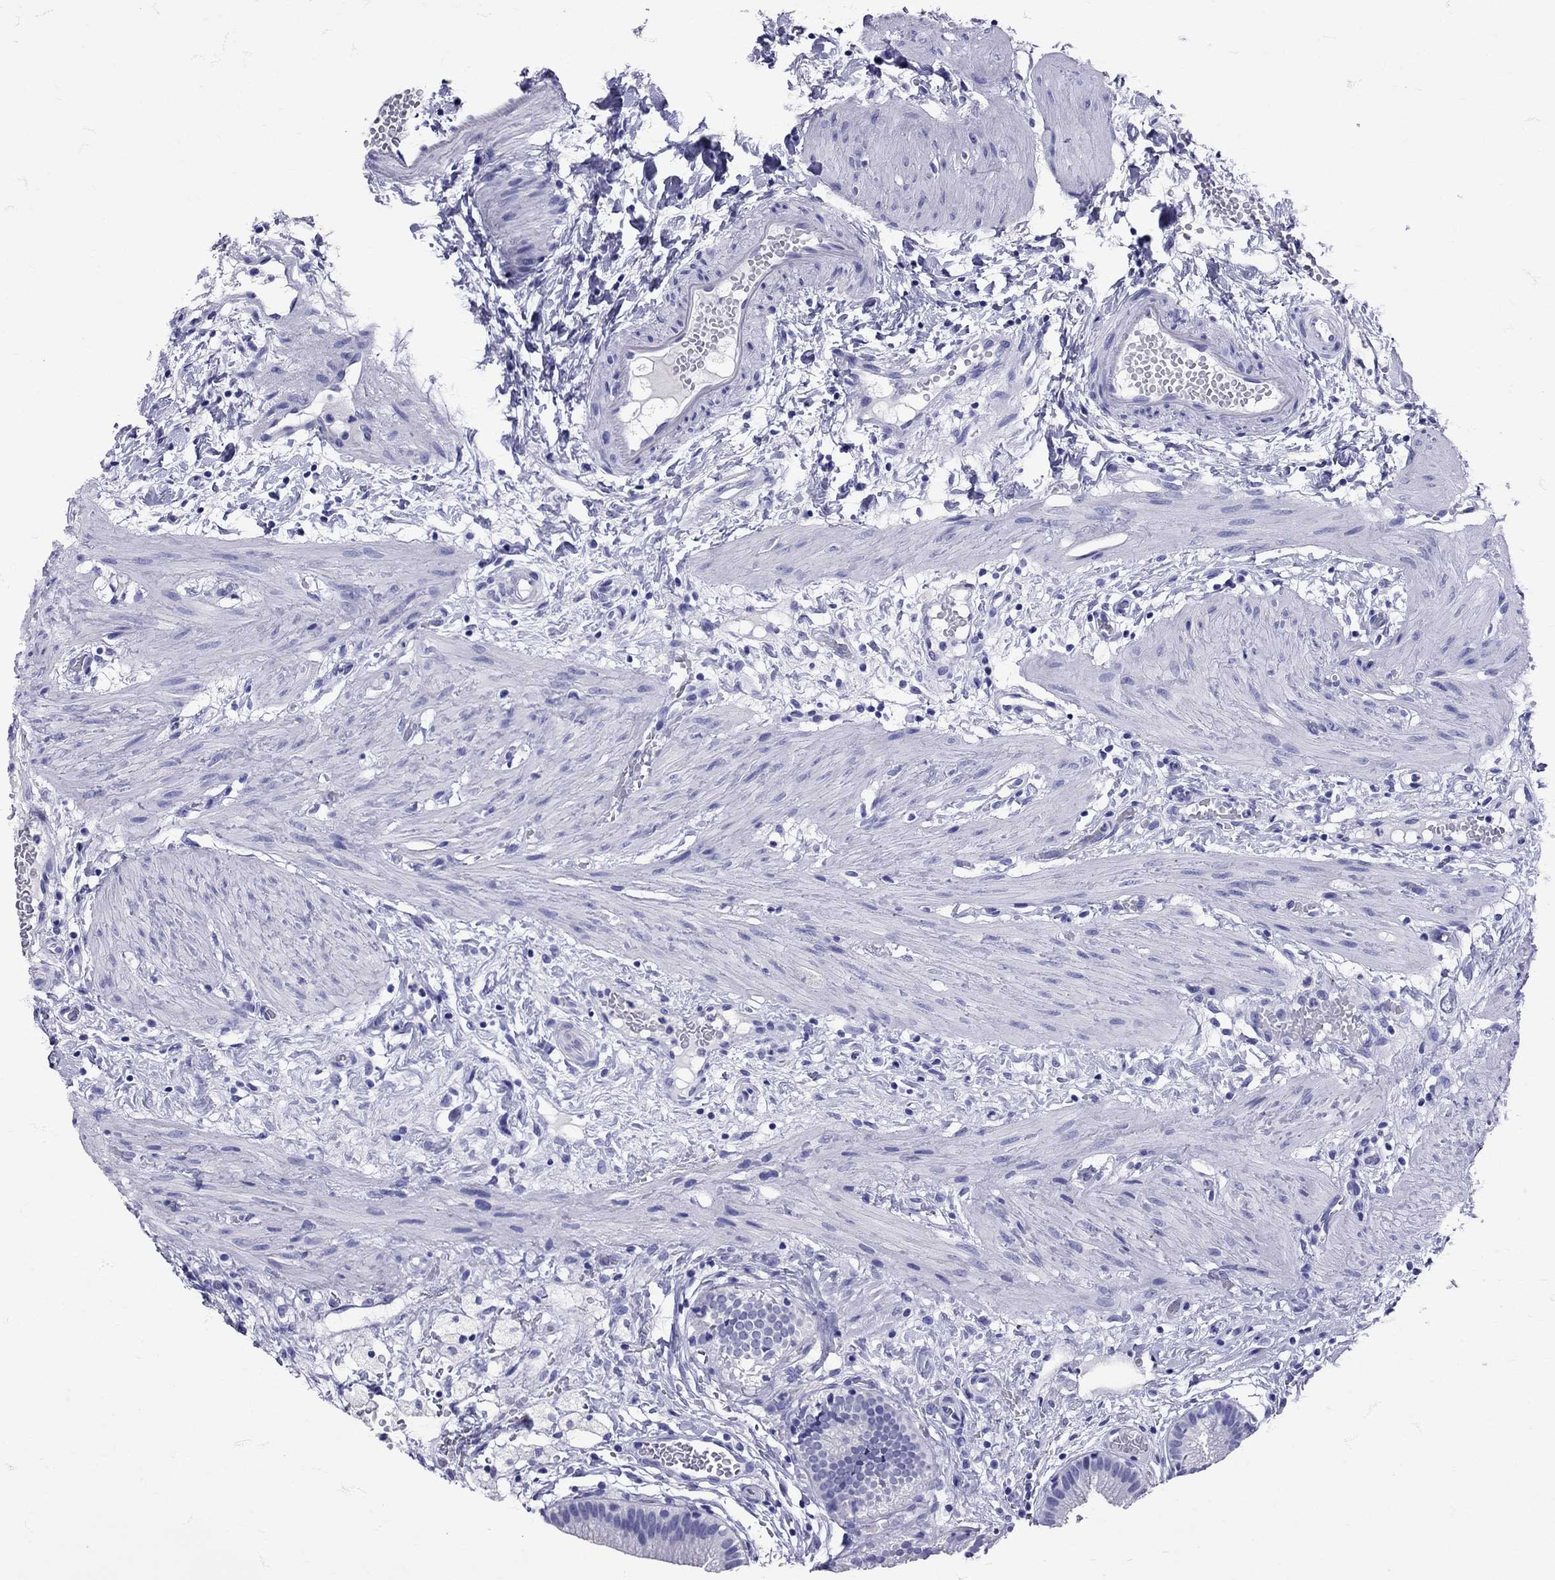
{"staining": {"intensity": "negative", "quantity": "none", "location": "none"}, "tissue": "gallbladder", "cell_type": "Glandular cells", "image_type": "normal", "snomed": [{"axis": "morphology", "description": "Normal tissue, NOS"}, {"axis": "topography", "description": "Gallbladder"}], "caption": "DAB immunohistochemical staining of benign gallbladder shows no significant expression in glandular cells.", "gene": "AVP", "patient": {"sex": "female", "age": 24}}